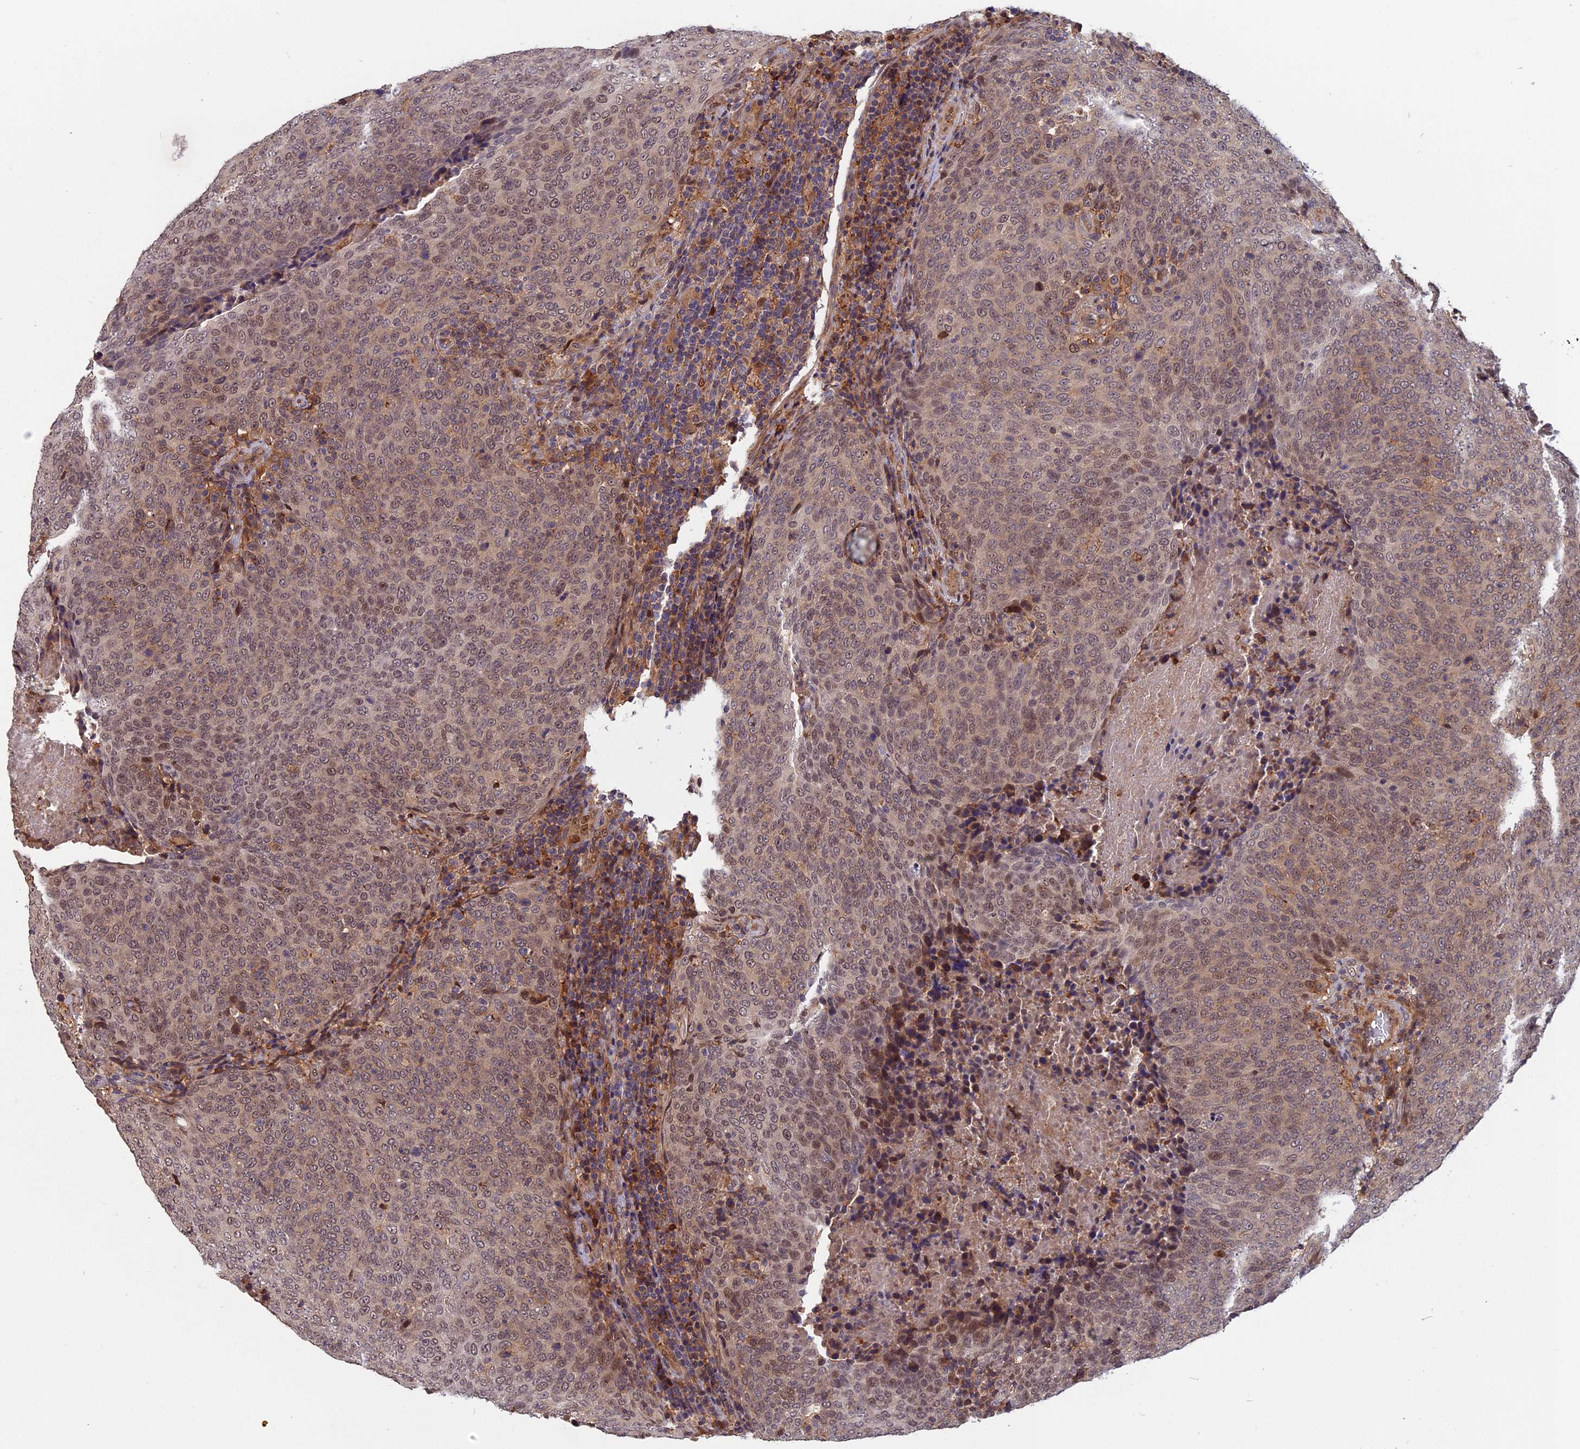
{"staining": {"intensity": "moderate", "quantity": ">75%", "location": "nuclear"}, "tissue": "head and neck cancer", "cell_type": "Tumor cells", "image_type": "cancer", "snomed": [{"axis": "morphology", "description": "Squamous cell carcinoma, NOS"}, {"axis": "morphology", "description": "Squamous cell carcinoma, metastatic, NOS"}, {"axis": "topography", "description": "Lymph node"}, {"axis": "topography", "description": "Head-Neck"}], "caption": "Moderate nuclear staining is identified in about >75% of tumor cells in head and neck cancer. (DAB IHC with brightfield microscopy, high magnification).", "gene": "SPG11", "patient": {"sex": "male", "age": 62}}